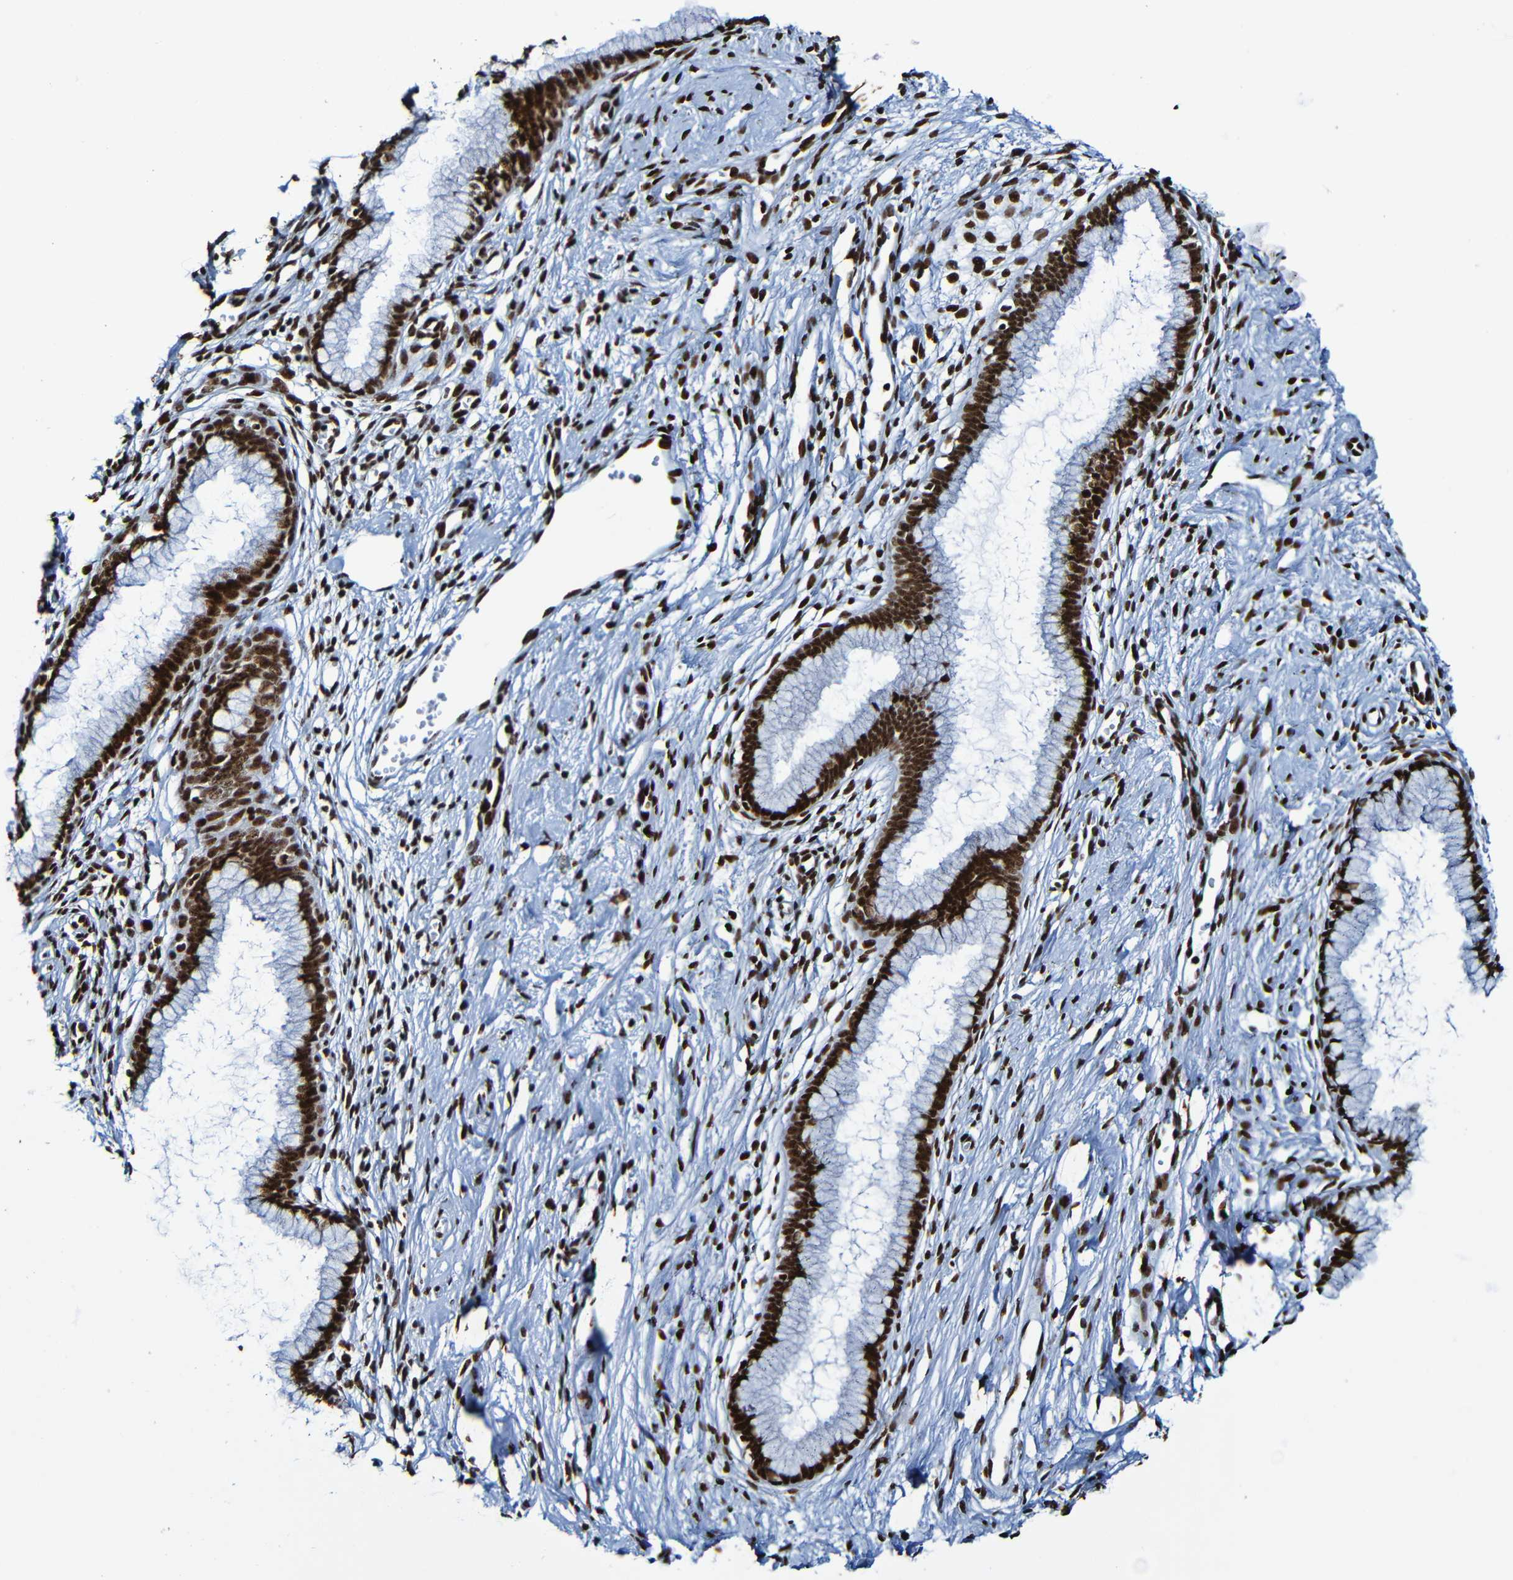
{"staining": {"intensity": "strong", "quantity": ">75%", "location": "nuclear"}, "tissue": "cervix", "cell_type": "Glandular cells", "image_type": "normal", "snomed": [{"axis": "morphology", "description": "Normal tissue, NOS"}, {"axis": "topography", "description": "Cervix"}], "caption": "Immunohistochemical staining of unremarkable human cervix exhibits strong nuclear protein staining in about >75% of glandular cells.", "gene": "SRSF3", "patient": {"sex": "female", "age": 65}}